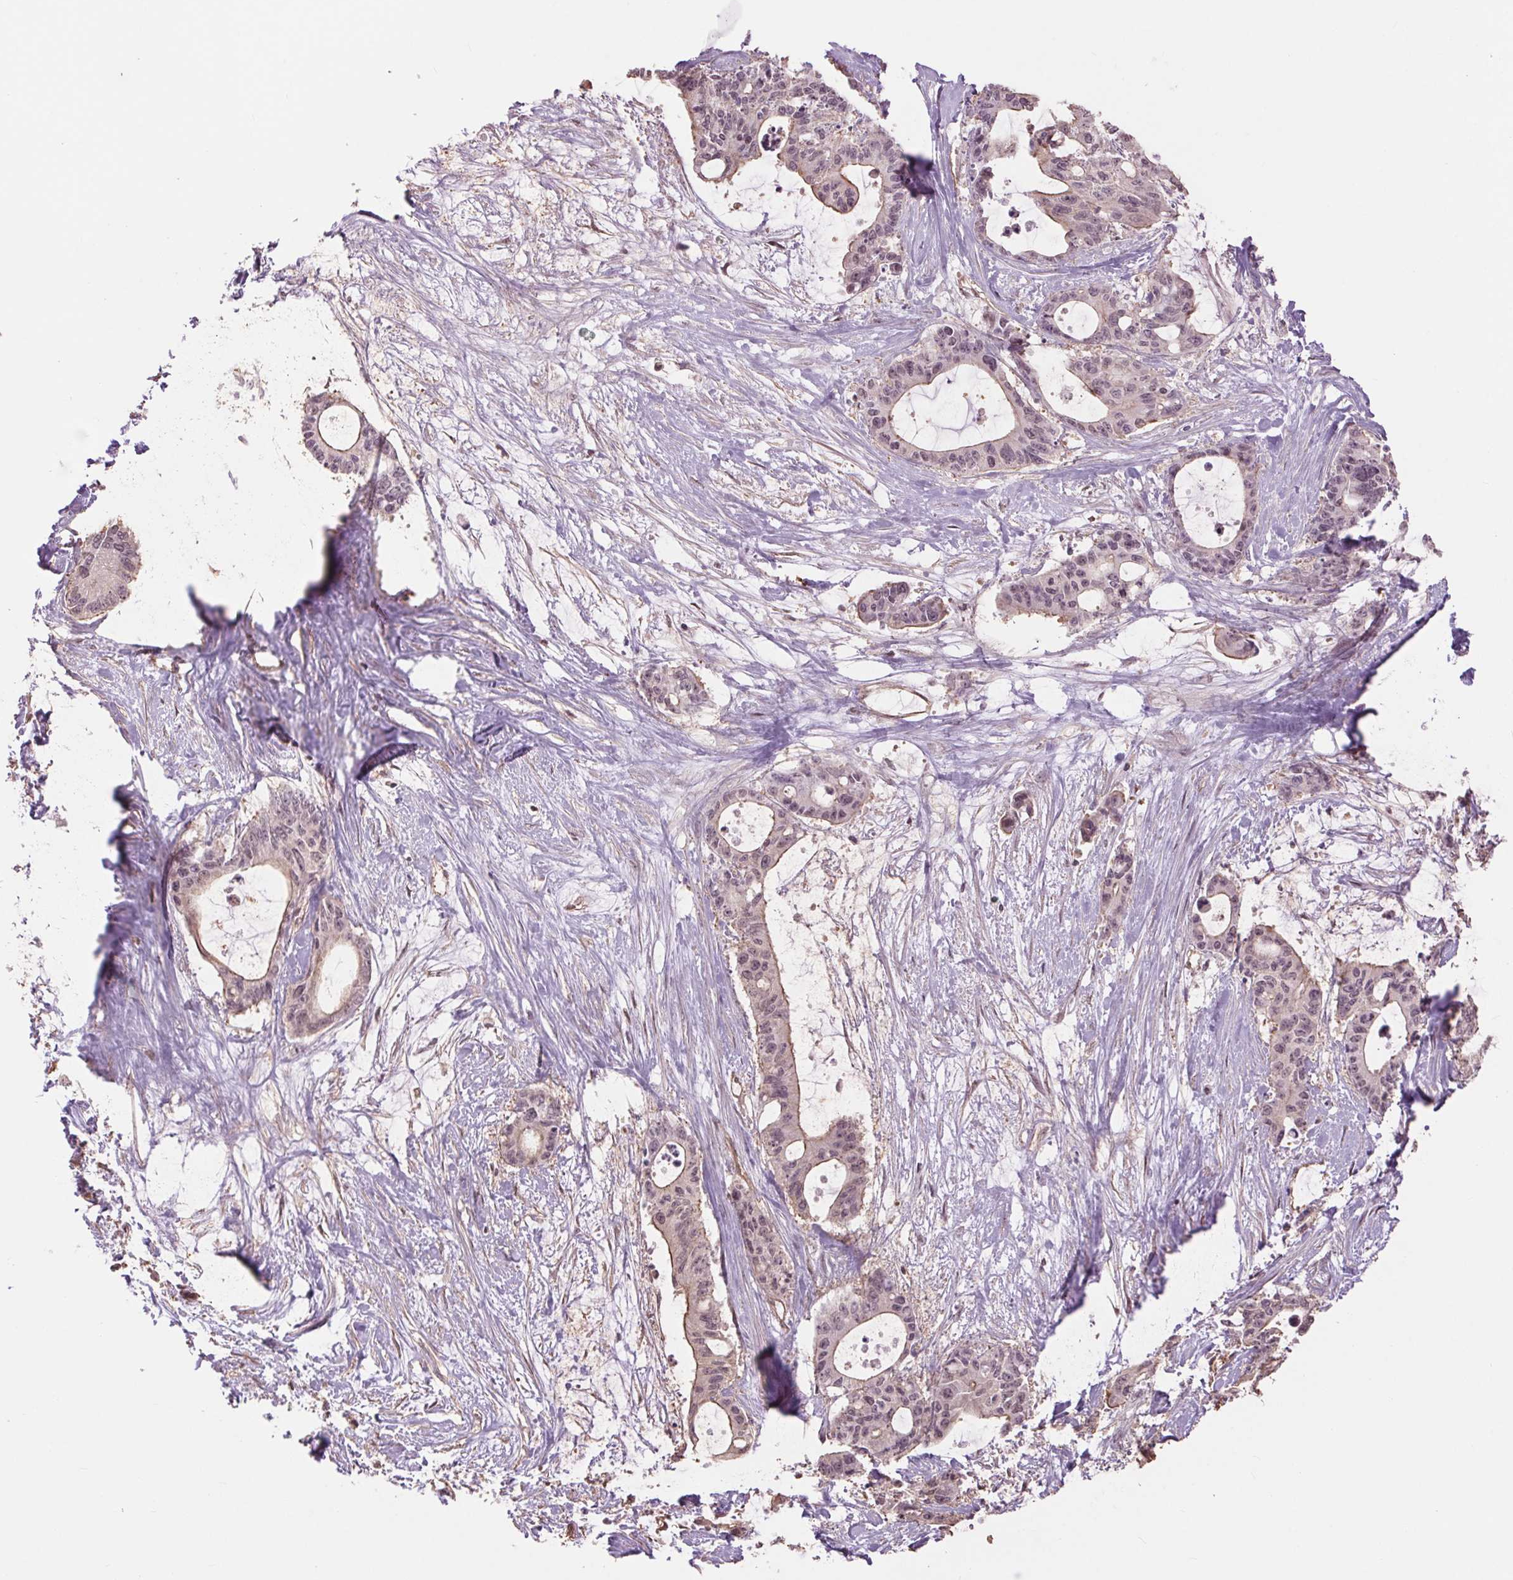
{"staining": {"intensity": "weak", "quantity": "<25%", "location": "cytoplasmic/membranous,nuclear"}, "tissue": "liver cancer", "cell_type": "Tumor cells", "image_type": "cancer", "snomed": [{"axis": "morphology", "description": "Normal tissue, NOS"}, {"axis": "morphology", "description": "Cholangiocarcinoma"}, {"axis": "topography", "description": "Liver"}, {"axis": "topography", "description": "Peripheral nerve tissue"}], "caption": "IHC of human liver cancer (cholangiocarcinoma) exhibits no positivity in tumor cells.", "gene": "PALM", "patient": {"sex": "female", "age": 73}}